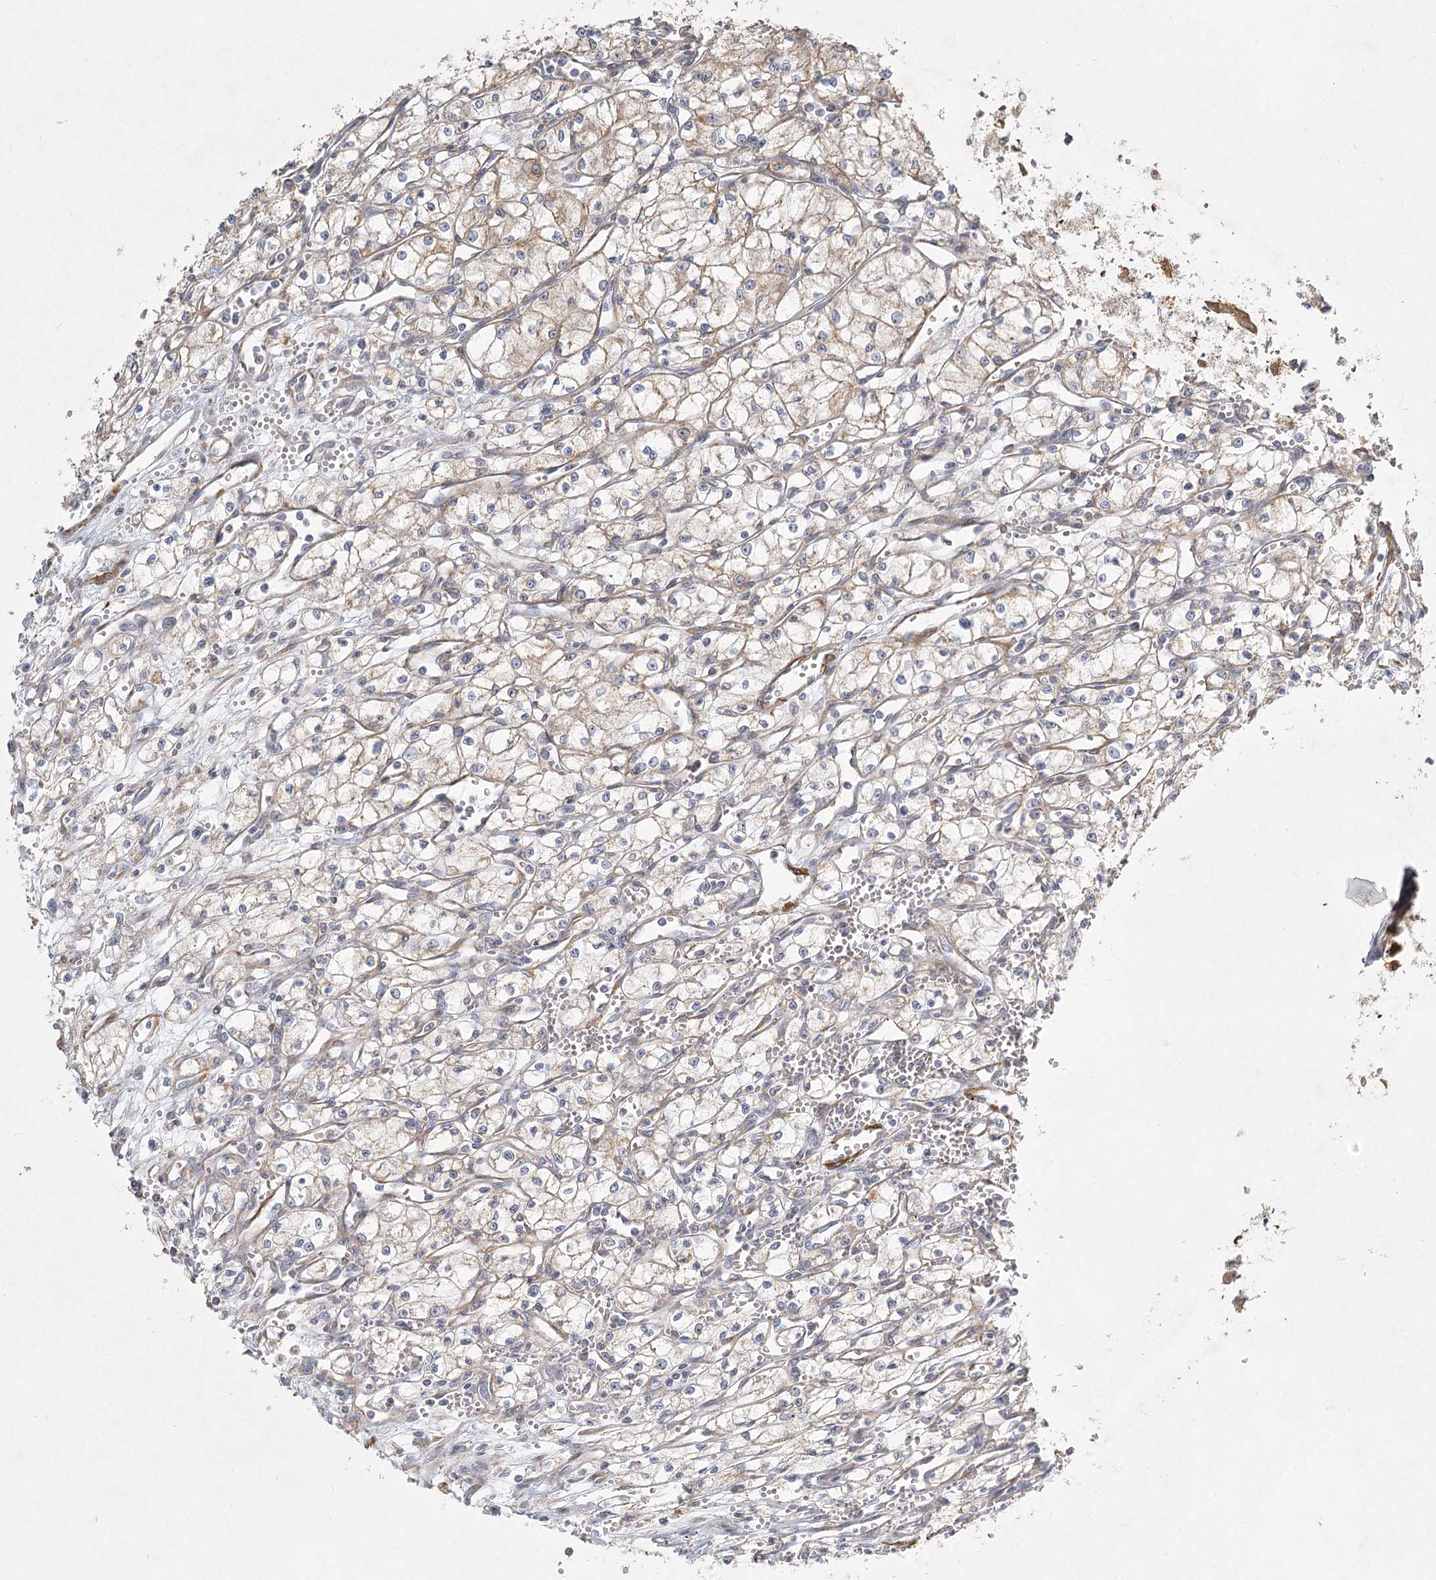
{"staining": {"intensity": "negative", "quantity": "none", "location": "none"}, "tissue": "renal cancer", "cell_type": "Tumor cells", "image_type": "cancer", "snomed": [{"axis": "morphology", "description": "Adenocarcinoma, NOS"}, {"axis": "topography", "description": "Kidney"}], "caption": "This is a photomicrograph of IHC staining of renal cancer (adenocarcinoma), which shows no expression in tumor cells.", "gene": "INPP4B", "patient": {"sex": "male", "age": 59}}